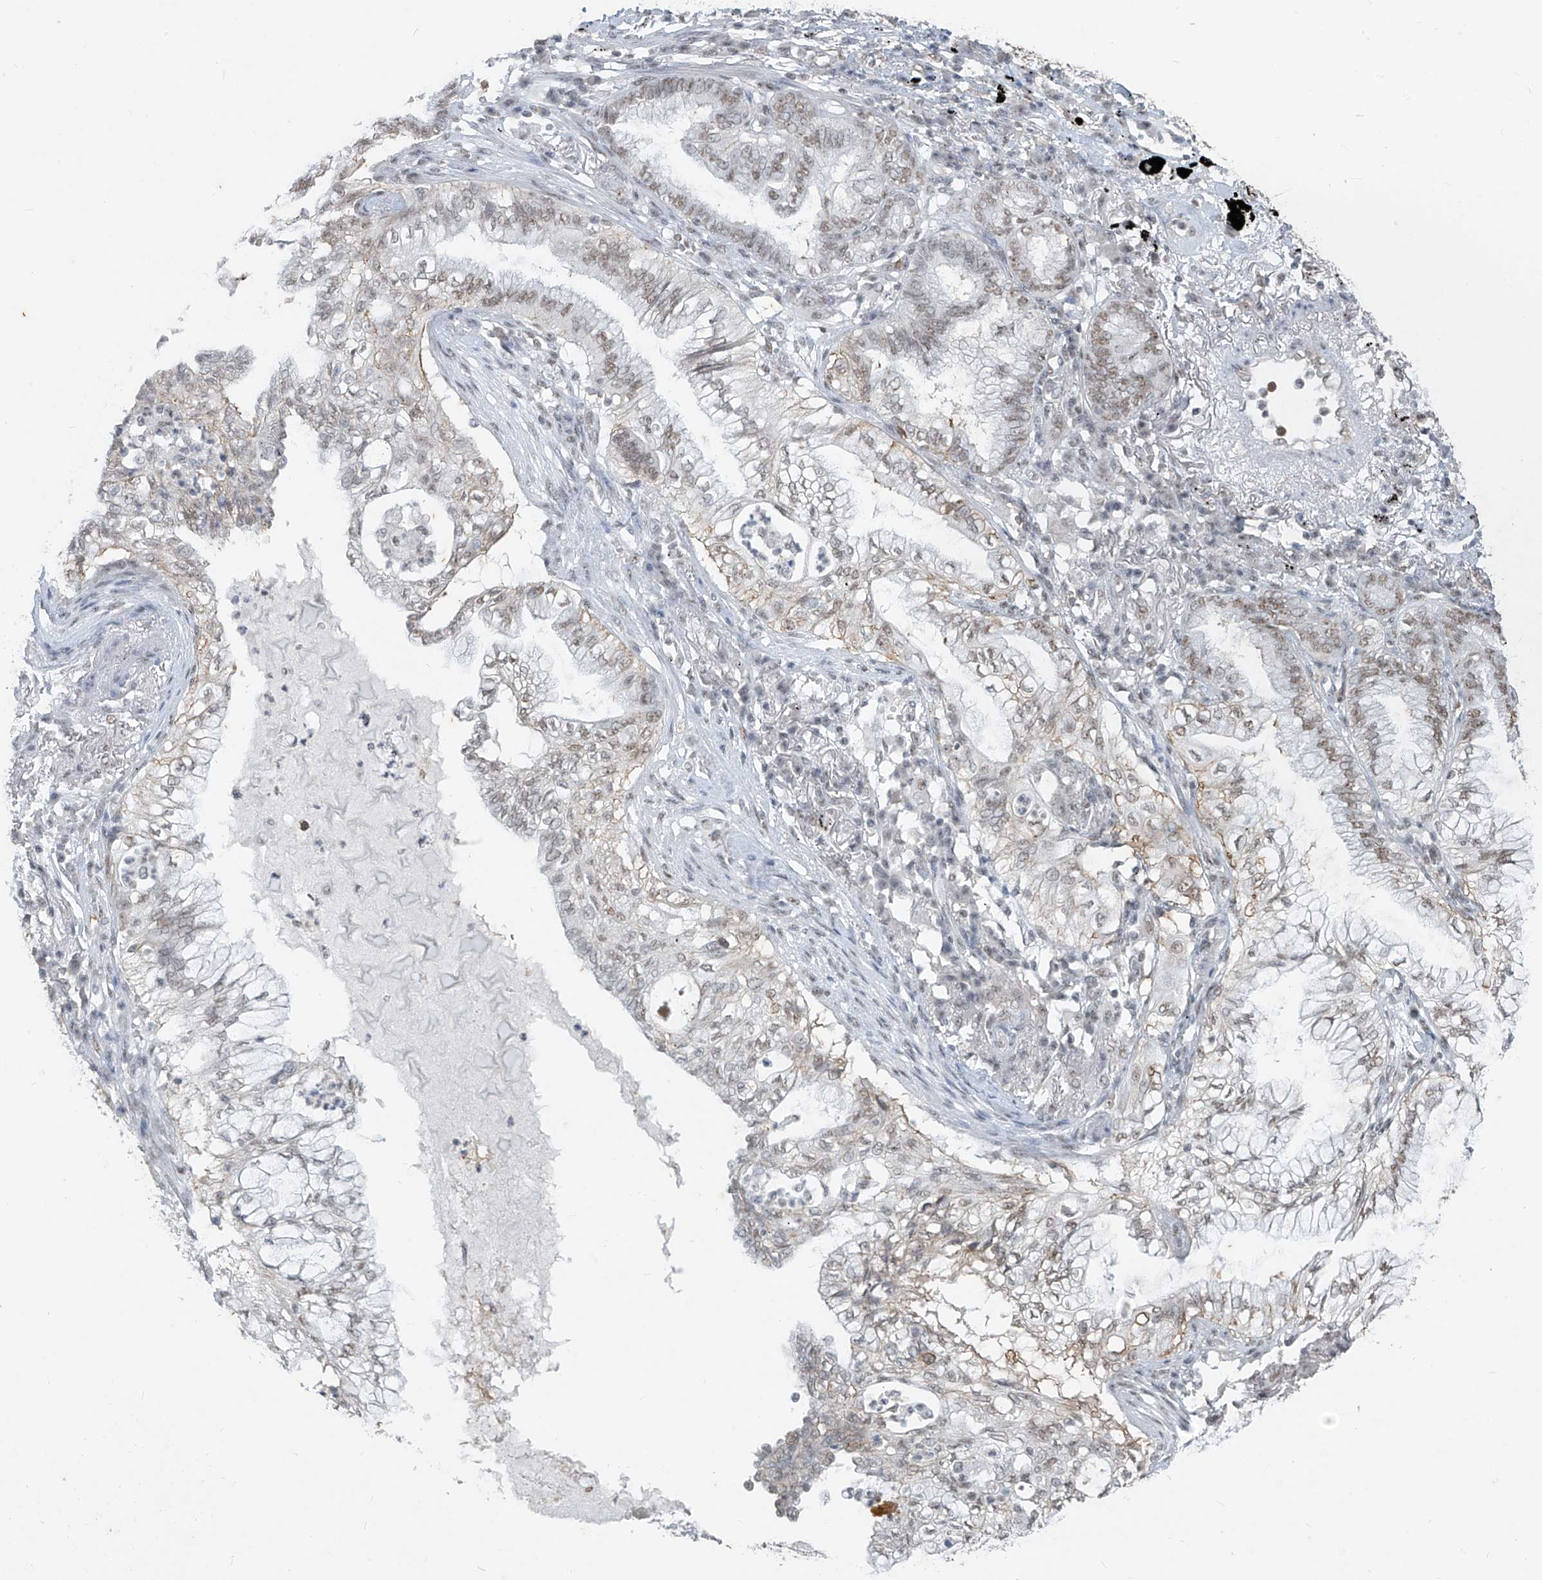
{"staining": {"intensity": "weak", "quantity": "25%-75%", "location": "nuclear"}, "tissue": "lung cancer", "cell_type": "Tumor cells", "image_type": "cancer", "snomed": [{"axis": "morphology", "description": "Normal tissue, NOS"}, {"axis": "morphology", "description": "Adenocarcinoma, NOS"}, {"axis": "topography", "description": "Bronchus"}, {"axis": "topography", "description": "Lung"}], "caption": "Adenocarcinoma (lung) tissue exhibits weak nuclear positivity in about 25%-75% of tumor cells, visualized by immunohistochemistry.", "gene": "TFEC", "patient": {"sex": "female", "age": 70}}